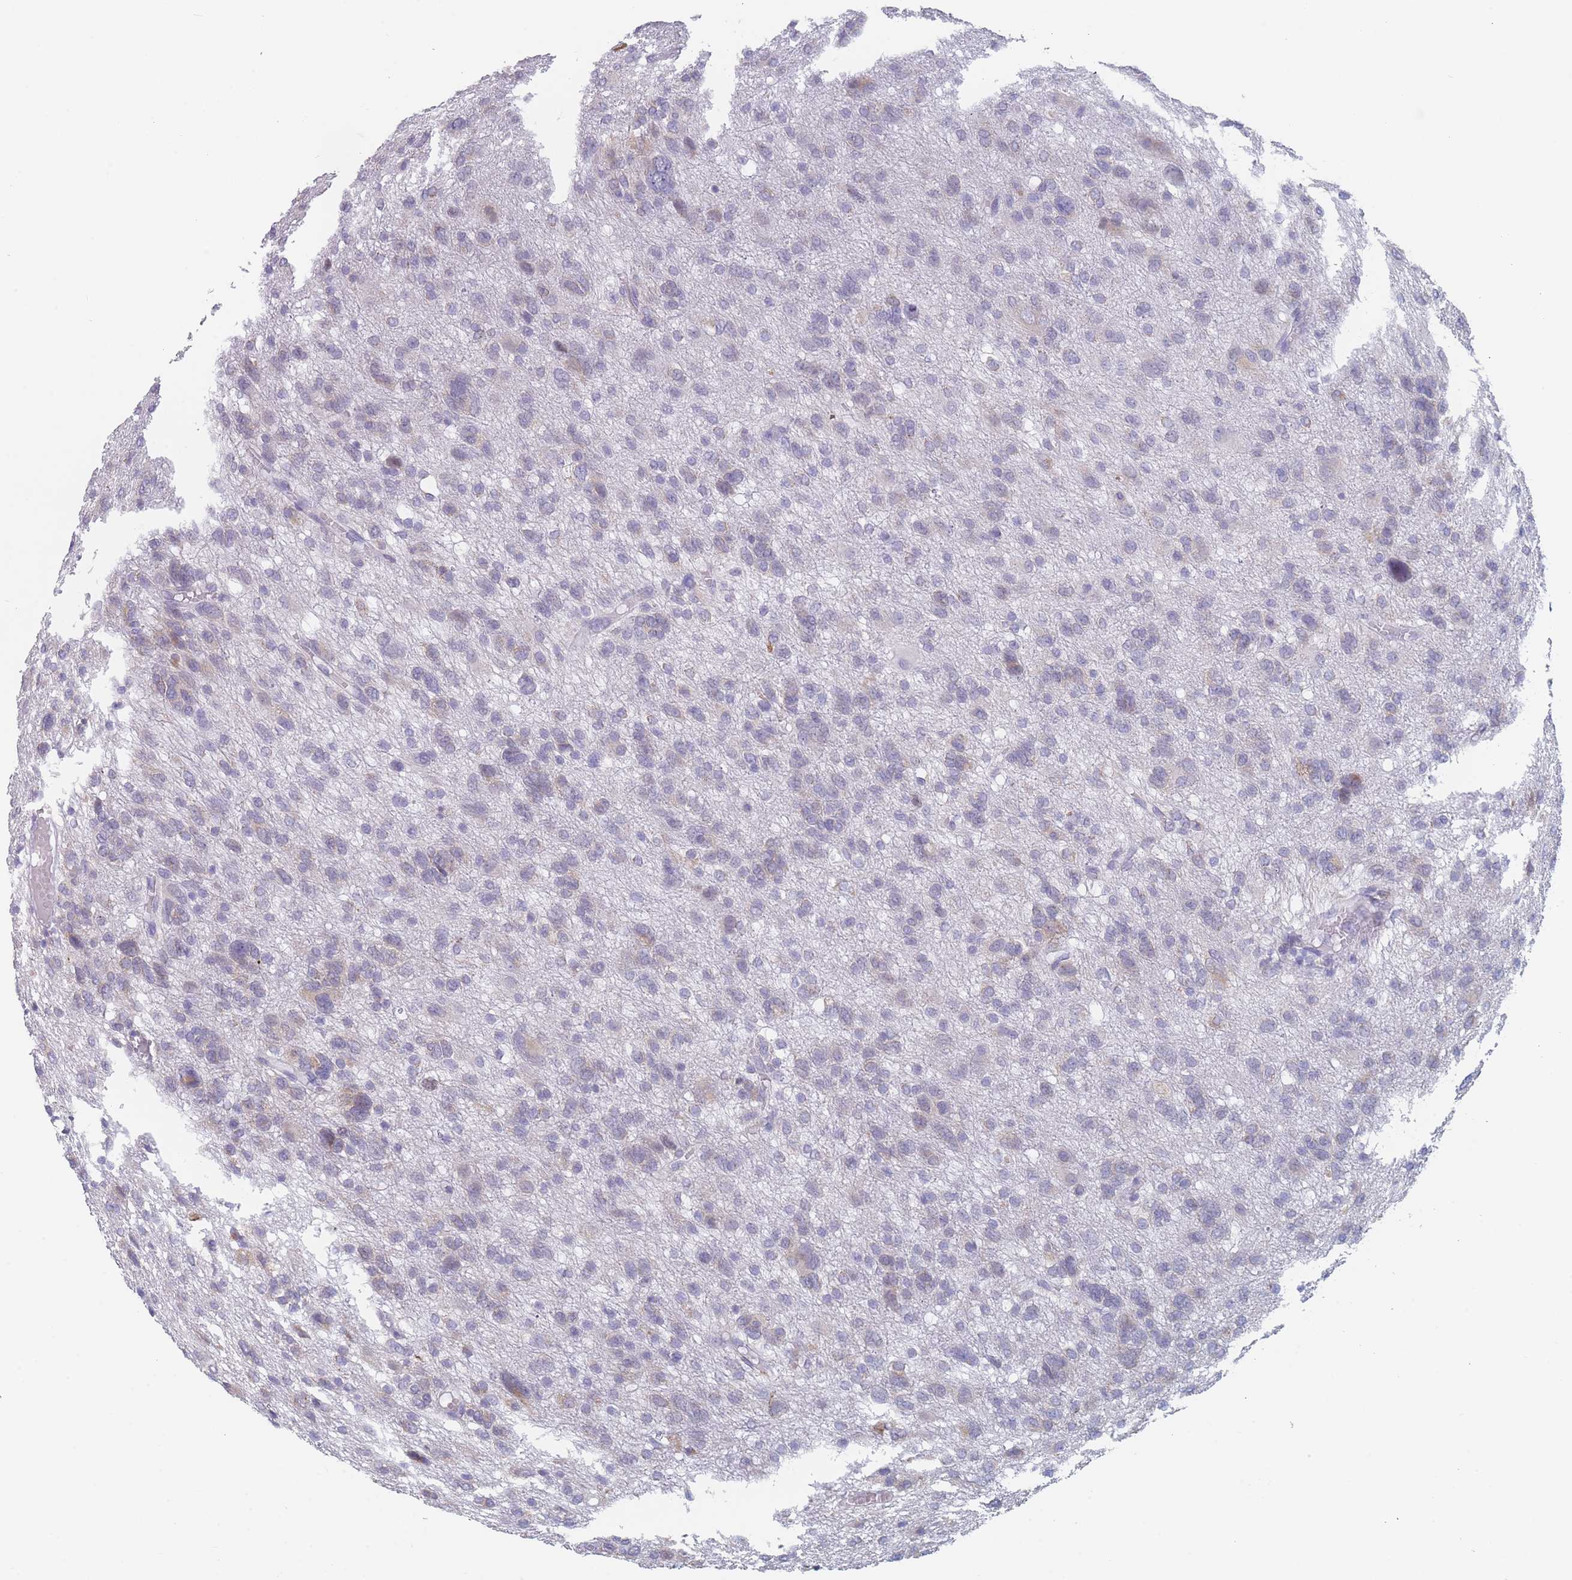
{"staining": {"intensity": "negative", "quantity": "none", "location": "none"}, "tissue": "glioma", "cell_type": "Tumor cells", "image_type": "cancer", "snomed": [{"axis": "morphology", "description": "Glioma, malignant, High grade"}, {"axis": "topography", "description": "Brain"}], "caption": "This is an immunohistochemistry histopathology image of human glioma. There is no staining in tumor cells.", "gene": "TMED10", "patient": {"sex": "female", "age": 59}}